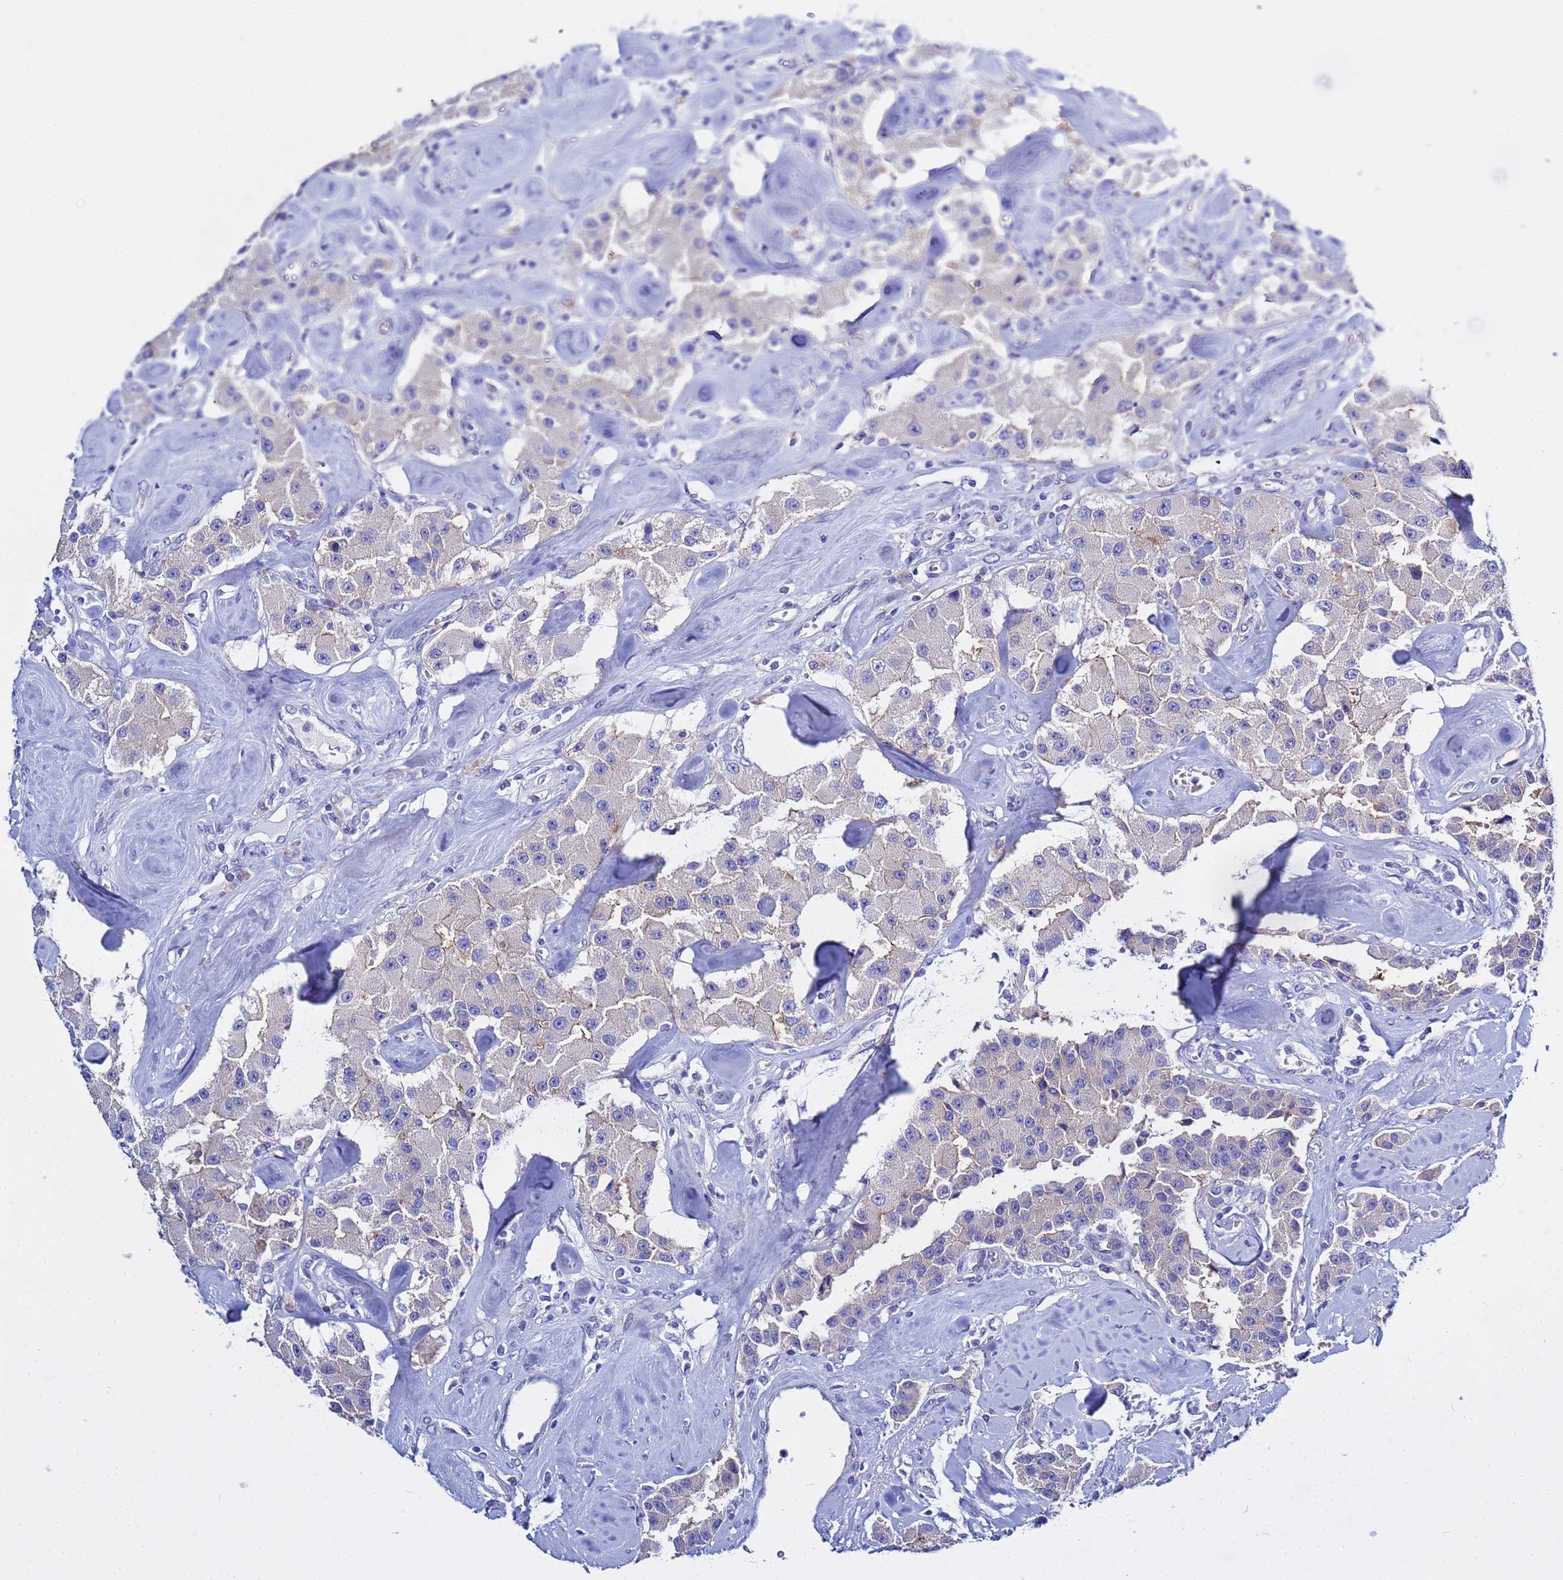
{"staining": {"intensity": "negative", "quantity": "none", "location": "none"}, "tissue": "carcinoid", "cell_type": "Tumor cells", "image_type": "cancer", "snomed": [{"axis": "morphology", "description": "Carcinoid, malignant, NOS"}, {"axis": "topography", "description": "Pancreas"}], "caption": "An immunohistochemistry histopathology image of carcinoid is shown. There is no staining in tumor cells of carcinoid.", "gene": "USP18", "patient": {"sex": "male", "age": 41}}